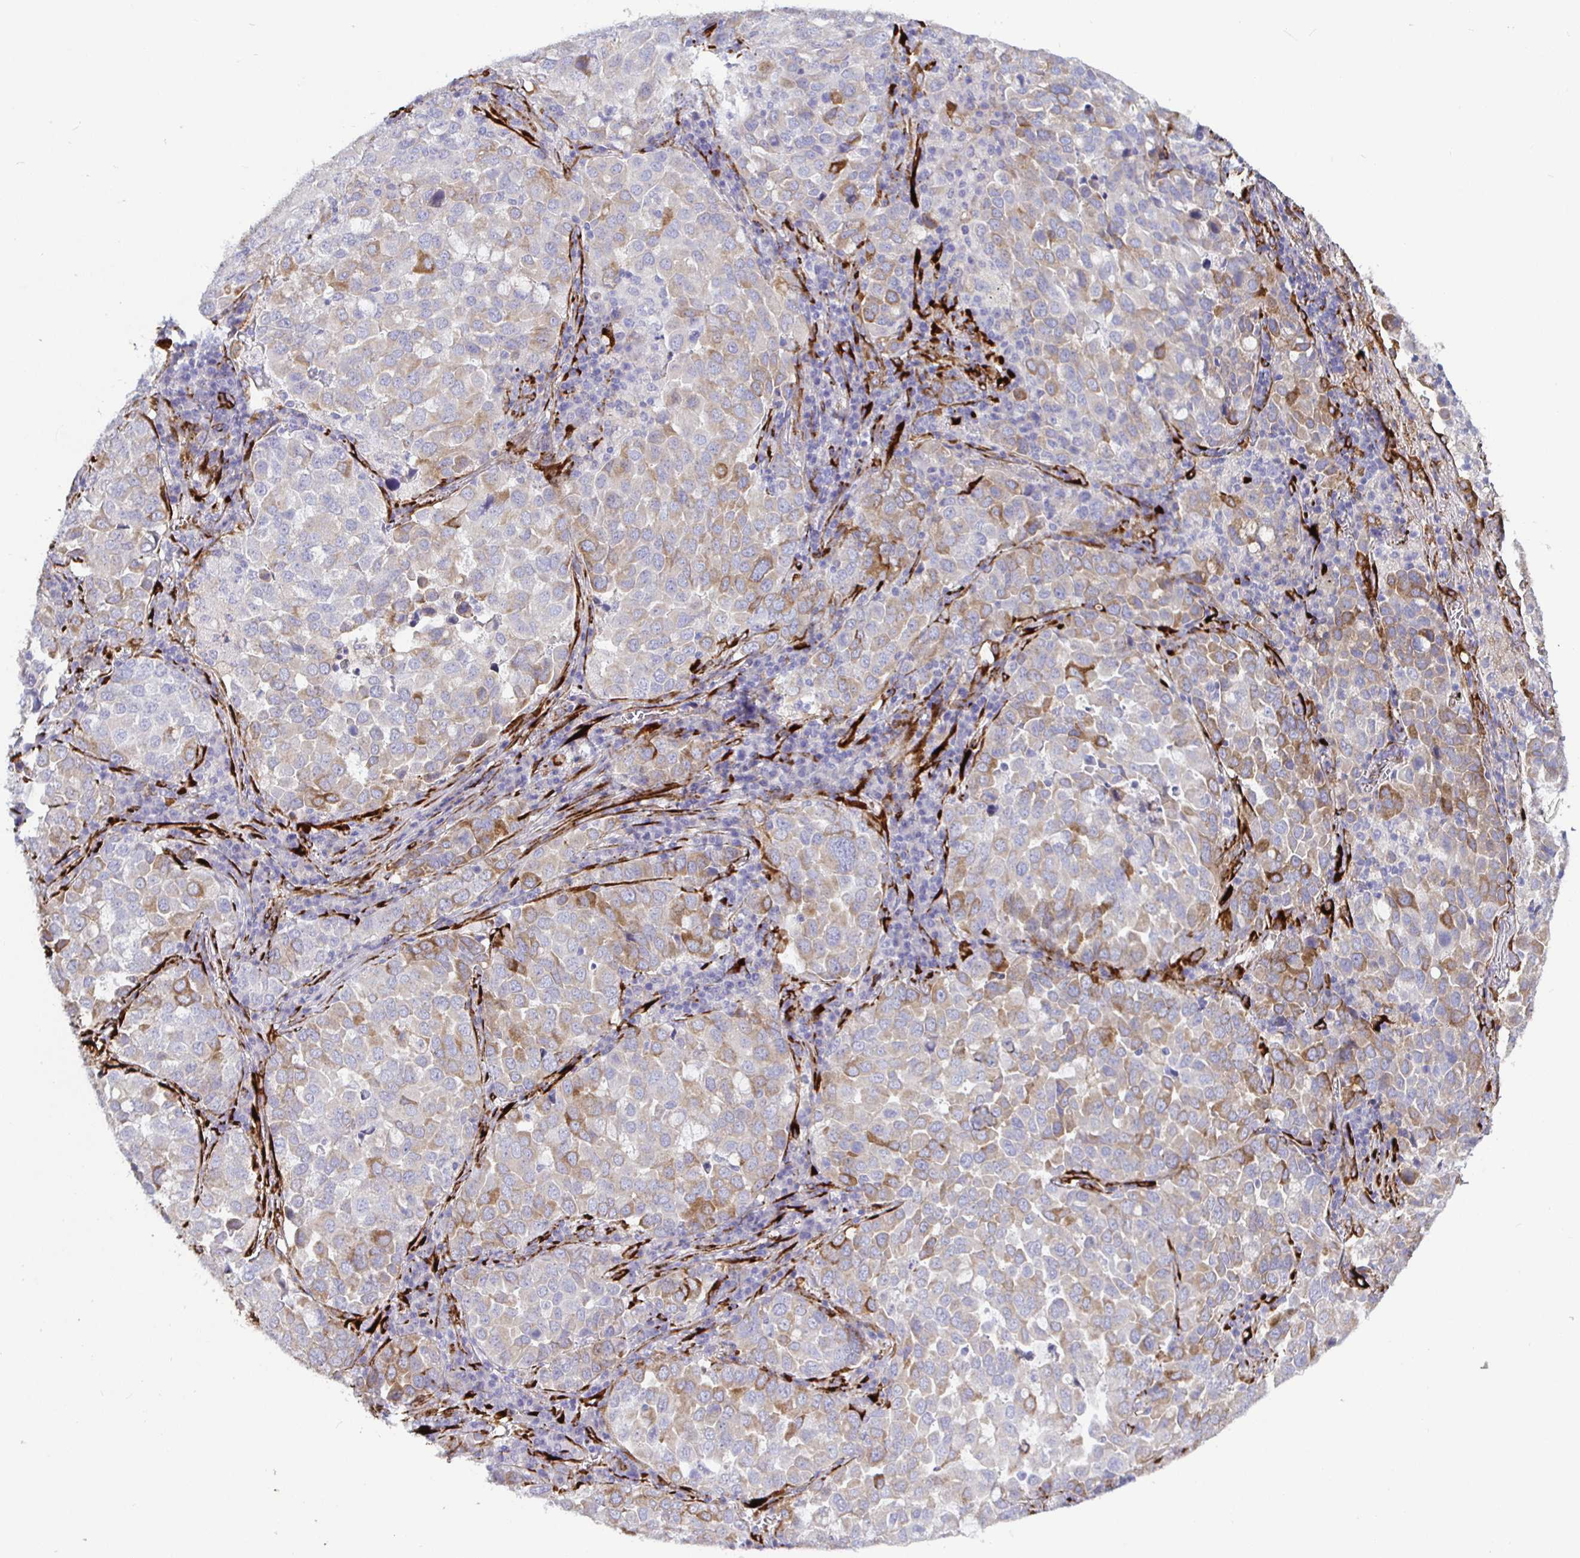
{"staining": {"intensity": "moderate", "quantity": "25%-75%", "location": "cytoplasmic/membranous"}, "tissue": "lung cancer", "cell_type": "Tumor cells", "image_type": "cancer", "snomed": [{"axis": "morphology", "description": "Adenocarcinoma, NOS"}, {"axis": "morphology", "description": "Adenocarcinoma, metastatic, NOS"}, {"axis": "topography", "description": "Lymph node"}, {"axis": "topography", "description": "Lung"}], "caption": "Immunohistochemical staining of human lung cancer demonstrates medium levels of moderate cytoplasmic/membranous protein expression in approximately 25%-75% of tumor cells.", "gene": "P4HA2", "patient": {"sex": "female", "age": 65}}